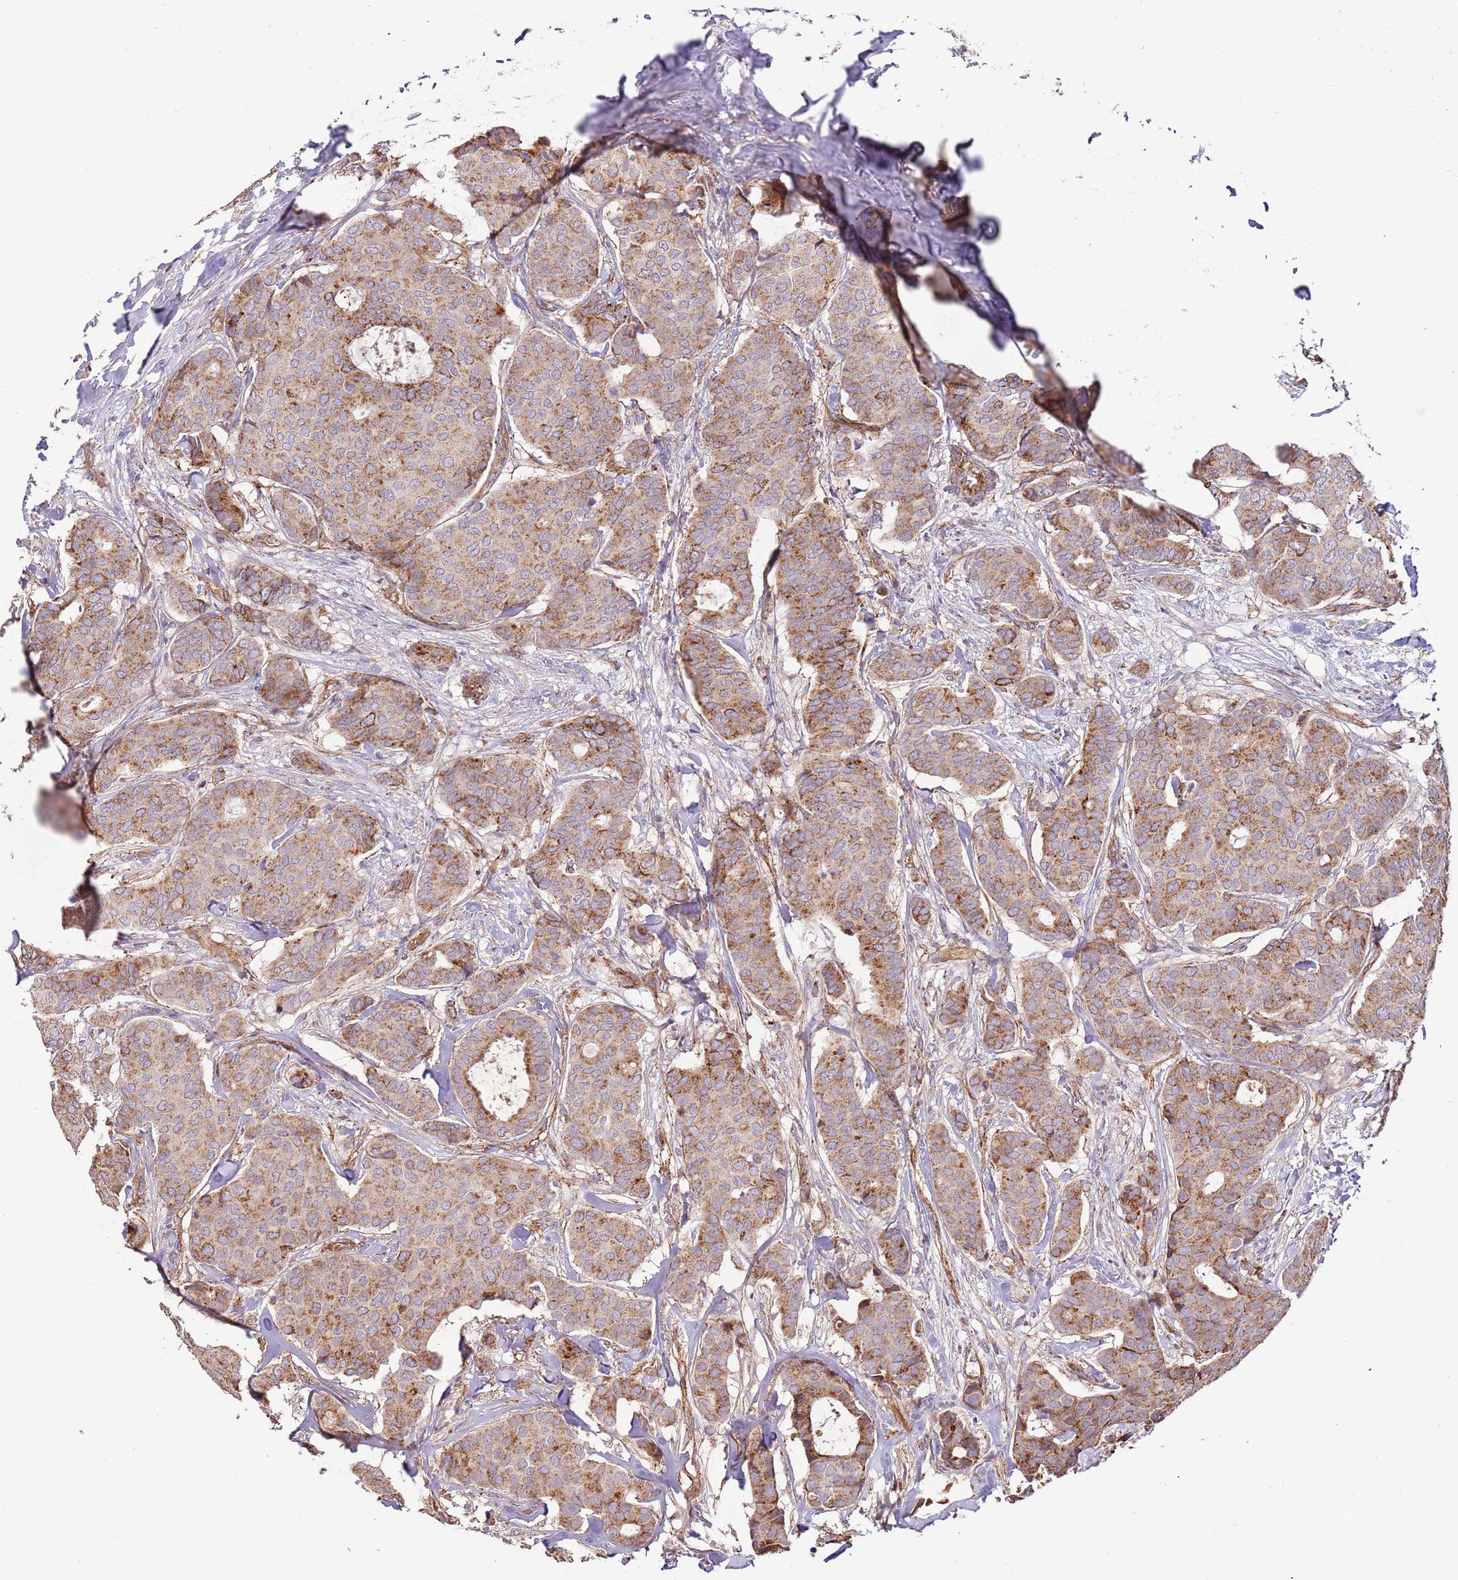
{"staining": {"intensity": "moderate", "quantity": ">75%", "location": "cytoplasmic/membranous"}, "tissue": "breast cancer", "cell_type": "Tumor cells", "image_type": "cancer", "snomed": [{"axis": "morphology", "description": "Duct carcinoma"}, {"axis": "topography", "description": "Breast"}], "caption": "Infiltrating ductal carcinoma (breast) was stained to show a protein in brown. There is medium levels of moderate cytoplasmic/membranous staining in about >75% of tumor cells.", "gene": "DOCK6", "patient": {"sex": "female", "age": 75}}